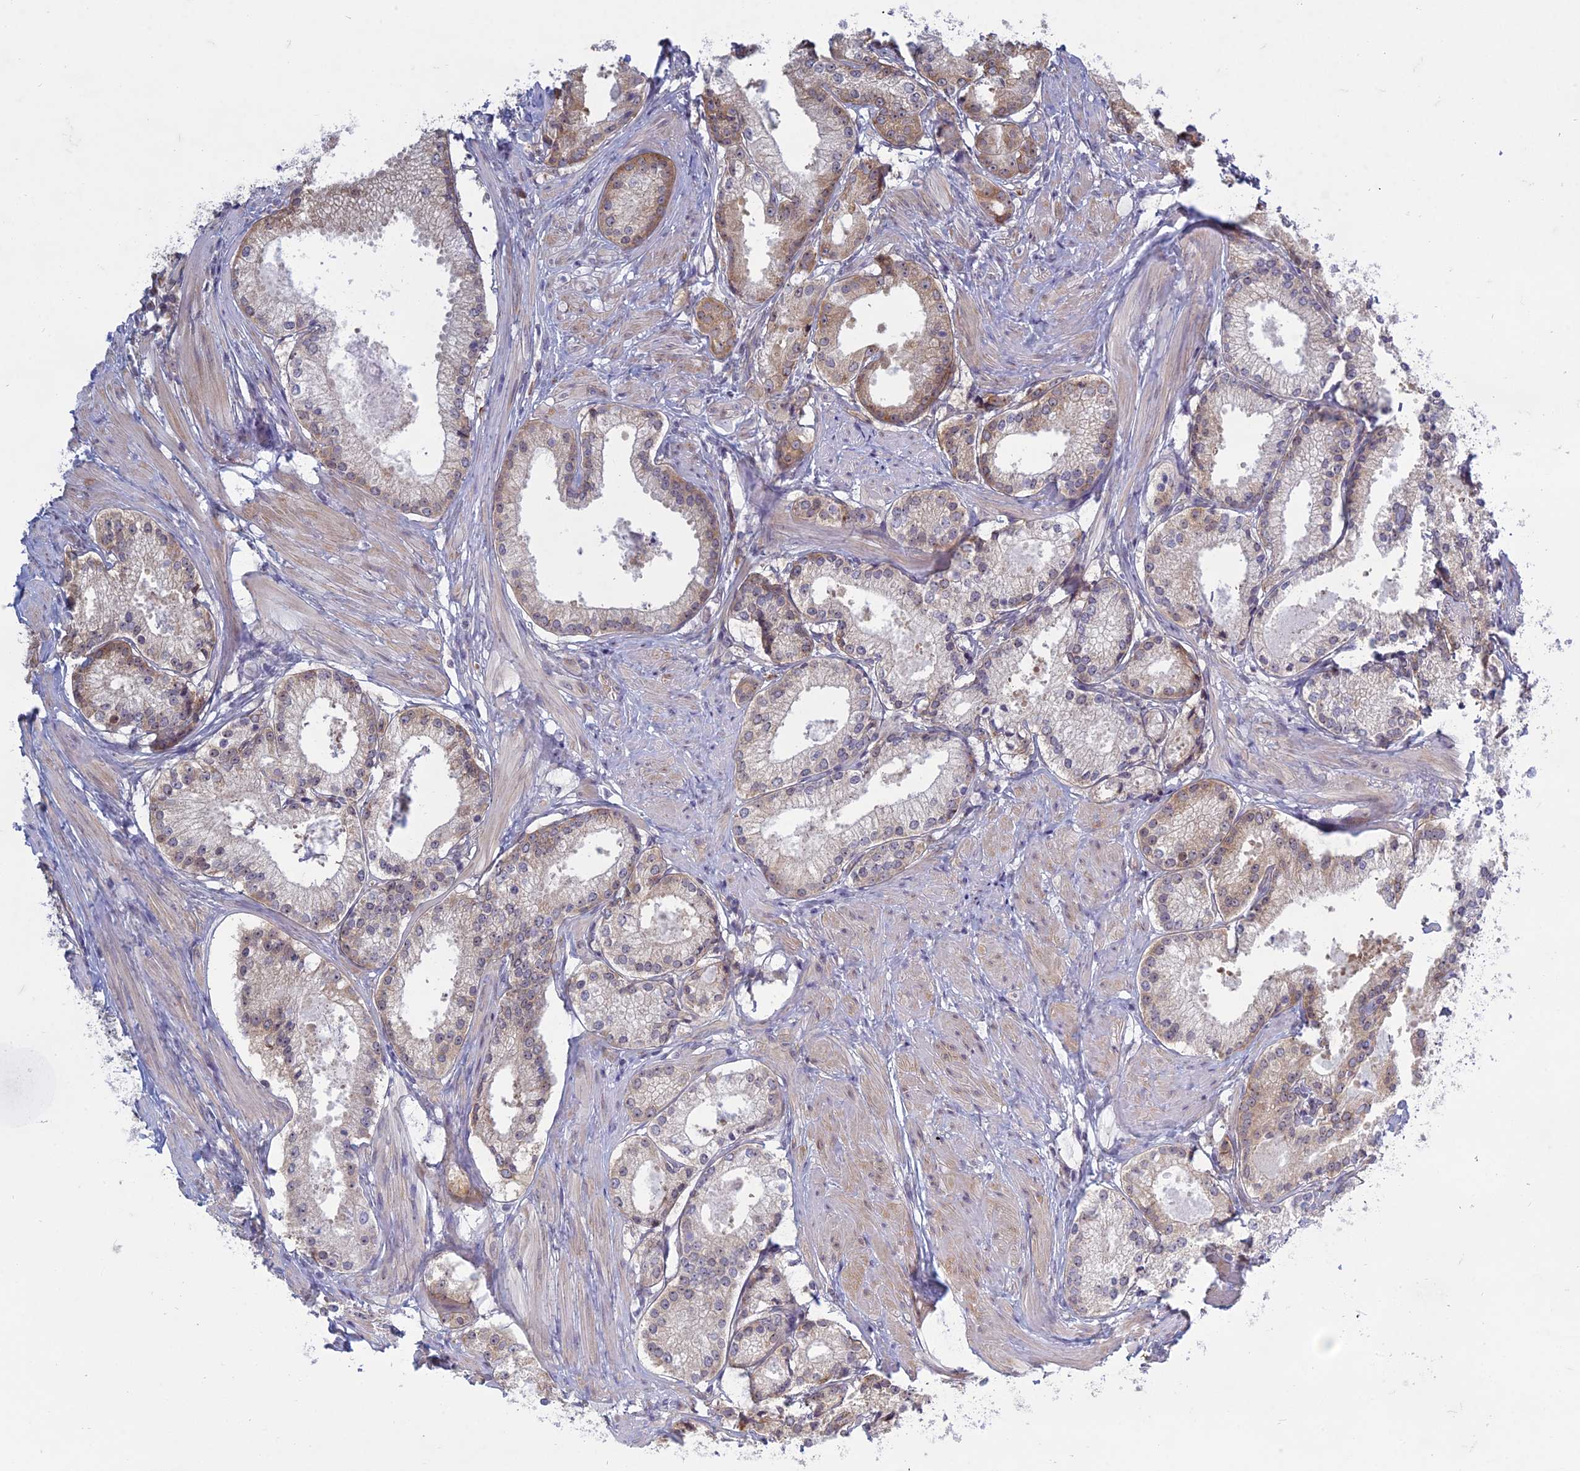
{"staining": {"intensity": "moderate", "quantity": "25%-75%", "location": "cytoplasmic/membranous"}, "tissue": "prostate cancer", "cell_type": "Tumor cells", "image_type": "cancer", "snomed": [{"axis": "morphology", "description": "Adenocarcinoma, Low grade"}, {"axis": "topography", "description": "Prostate"}], "caption": "A high-resolution micrograph shows immunohistochemistry staining of prostate cancer (low-grade adenocarcinoma), which displays moderate cytoplasmic/membranous expression in about 25%-75% of tumor cells. The protein of interest is stained brown, and the nuclei are stained in blue (DAB (3,3'-diaminobenzidine) IHC with brightfield microscopy, high magnification).", "gene": "RPS19BP1", "patient": {"sex": "male", "age": 57}}